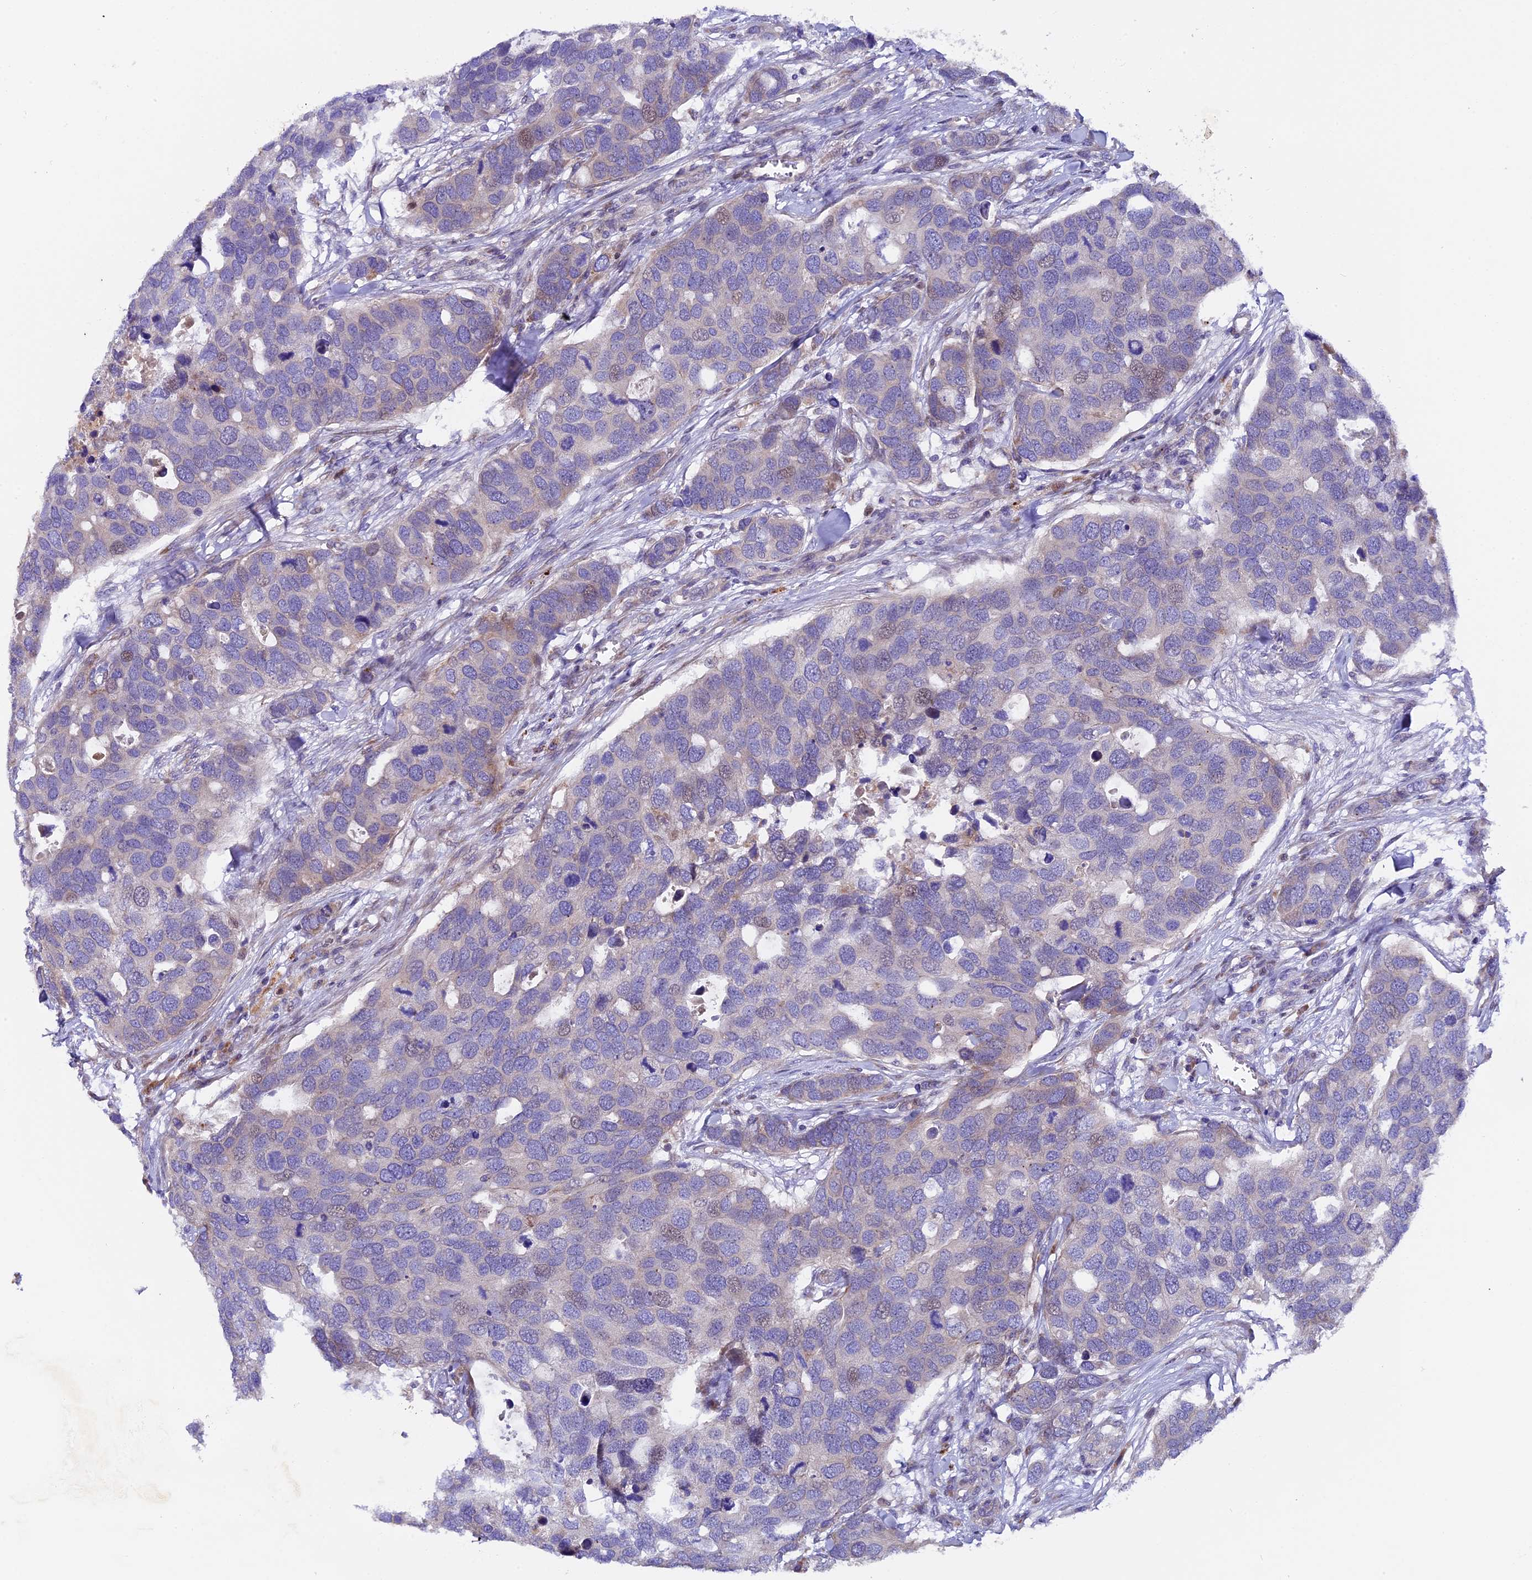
{"staining": {"intensity": "negative", "quantity": "none", "location": "none"}, "tissue": "breast cancer", "cell_type": "Tumor cells", "image_type": "cancer", "snomed": [{"axis": "morphology", "description": "Duct carcinoma"}, {"axis": "topography", "description": "Breast"}], "caption": "Immunohistochemical staining of intraductal carcinoma (breast) displays no significant positivity in tumor cells.", "gene": "PIGU", "patient": {"sex": "female", "age": 83}}